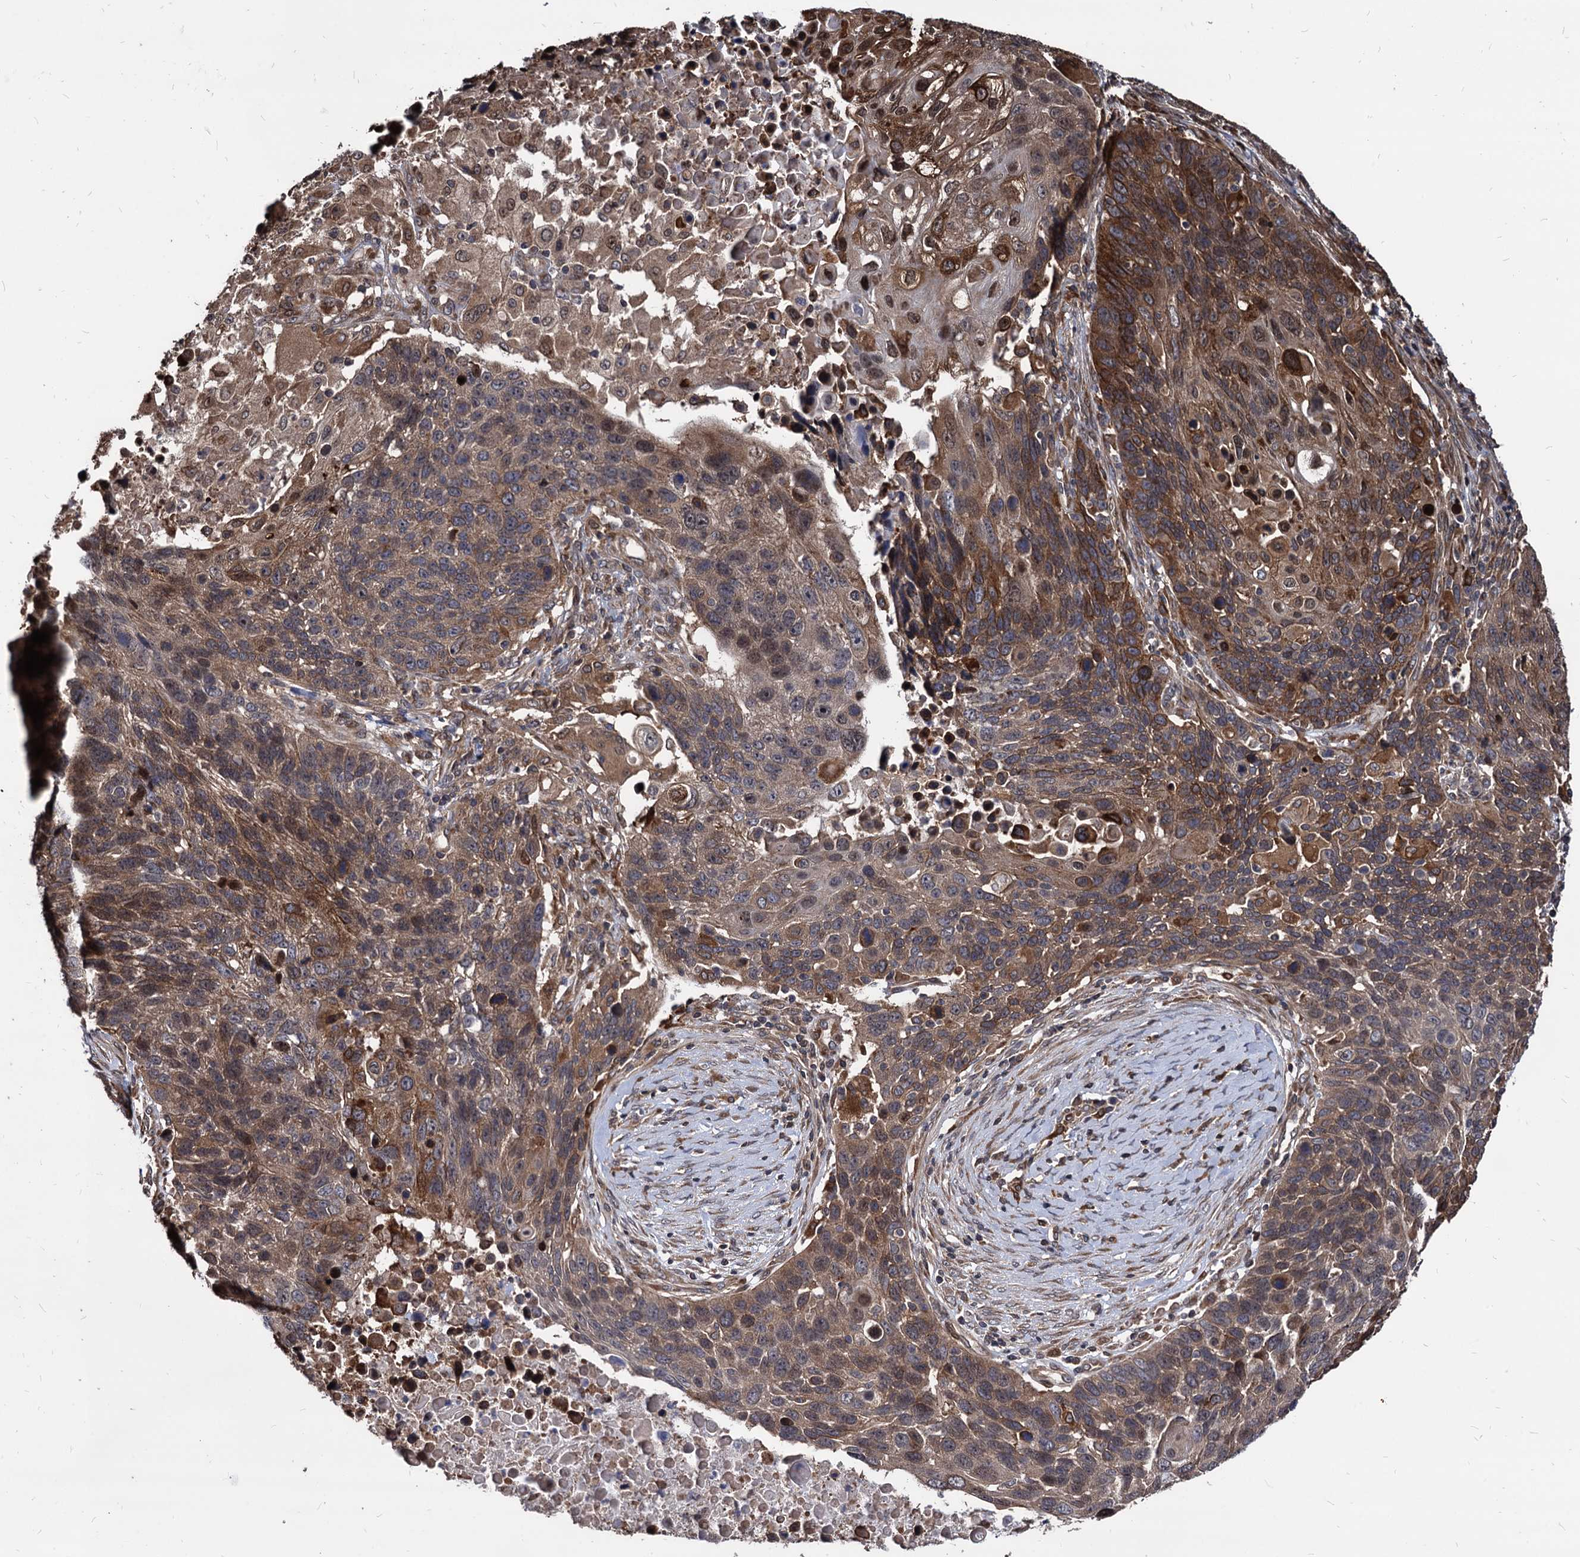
{"staining": {"intensity": "strong", "quantity": "25%-75%", "location": "cytoplasmic/membranous"}, "tissue": "lung cancer", "cell_type": "Tumor cells", "image_type": "cancer", "snomed": [{"axis": "morphology", "description": "Normal tissue, NOS"}, {"axis": "morphology", "description": "Squamous cell carcinoma, NOS"}, {"axis": "topography", "description": "Lymph node"}, {"axis": "topography", "description": "Lung"}], "caption": "Strong cytoplasmic/membranous positivity is present in approximately 25%-75% of tumor cells in lung cancer (squamous cell carcinoma).", "gene": "ANKRD12", "patient": {"sex": "male", "age": 66}}